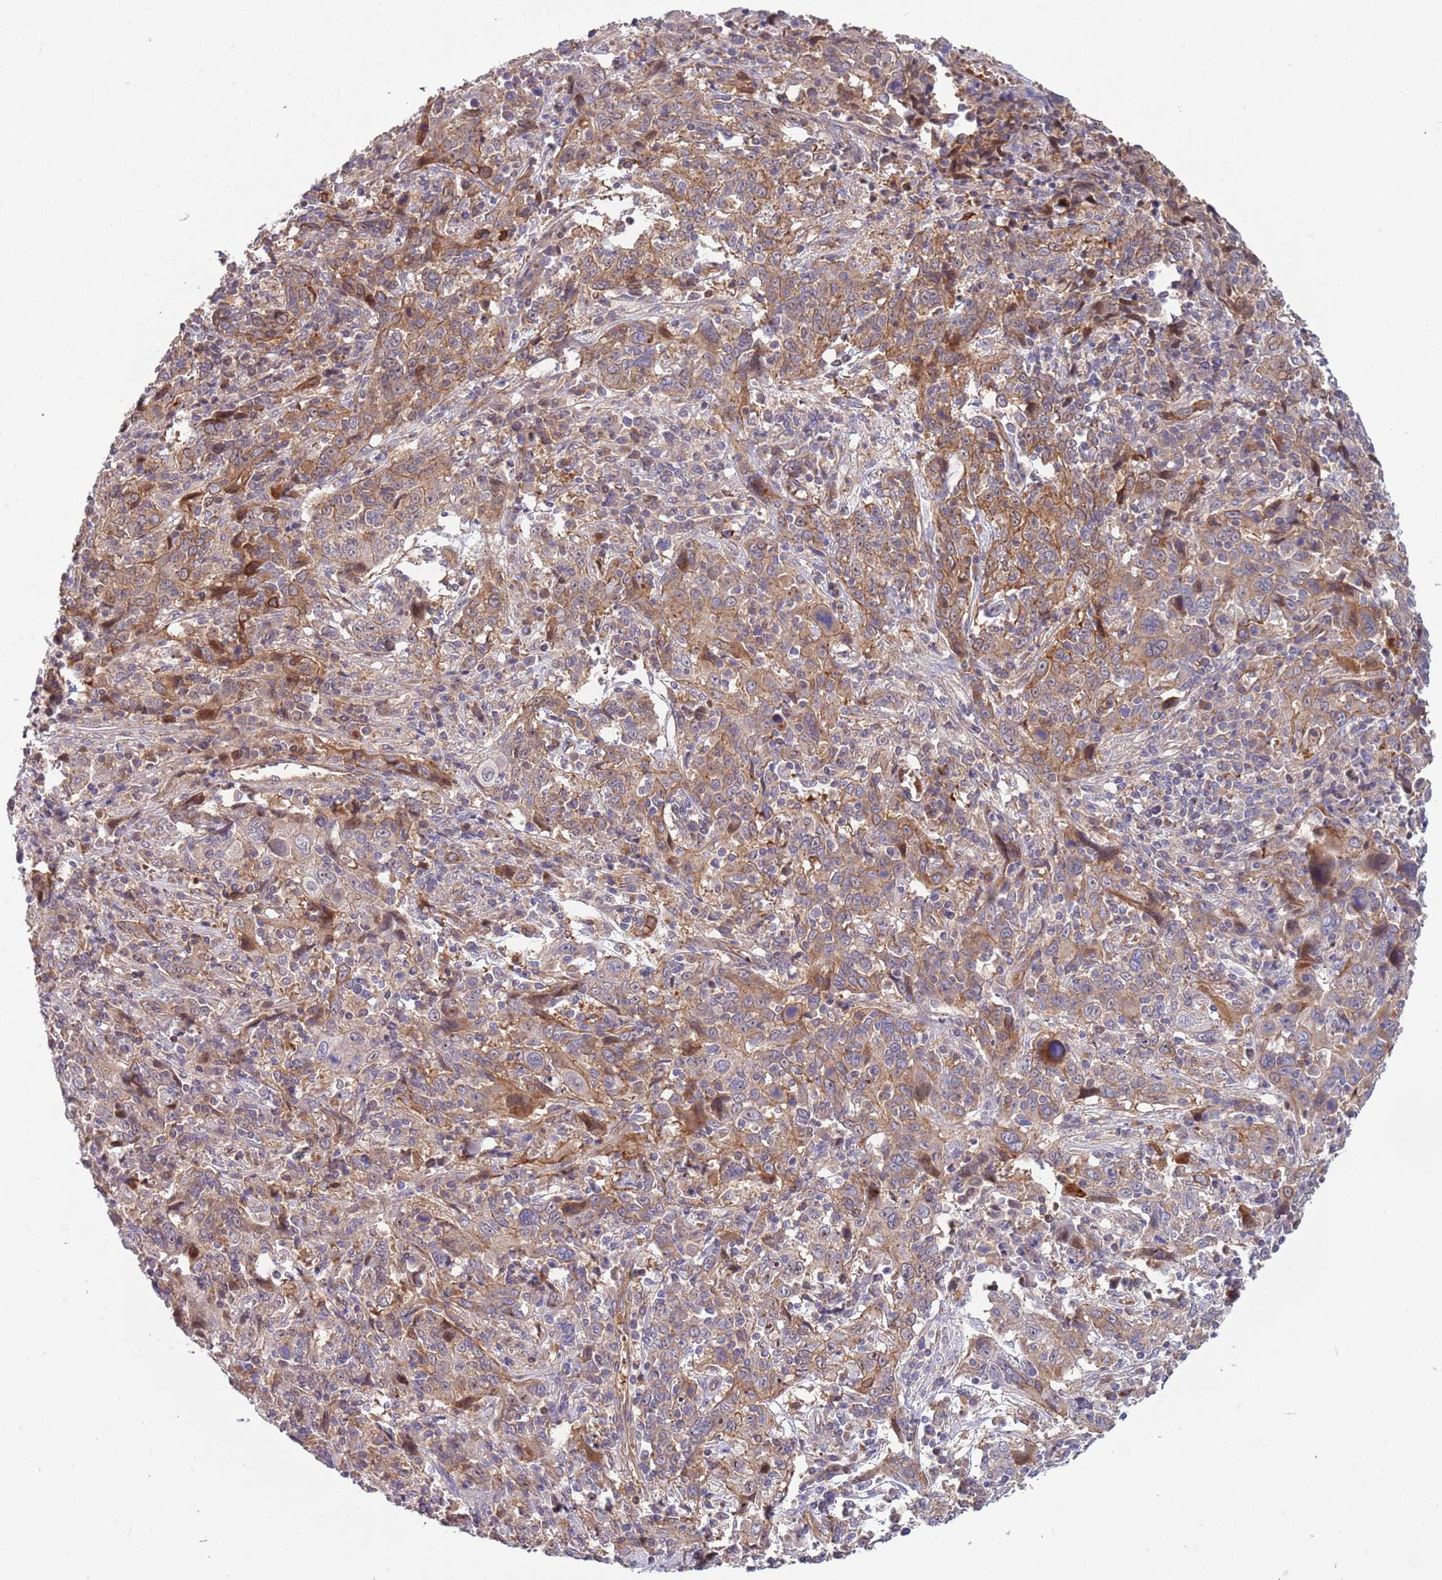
{"staining": {"intensity": "moderate", "quantity": "25%-75%", "location": "cytoplasmic/membranous"}, "tissue": "cervical cancer", "cell_type": "Tumor cells", "image_type": "cancer", "snomed": [{"axis": "morphology", "description": "Squamous cell carcinoma, NOS"}, {"axis": "topography", "description": "Cervix"}], "caption": "About 25%-75% of tumor cells in cervical cancer (squamous cell carcinoma) demonstrate moderate cytoplasmic/membranous protein staining as visualized by brown immunohistochemical staining.", "gene": "ITGB6", "patient": {"sex": "female", "age": 46}}